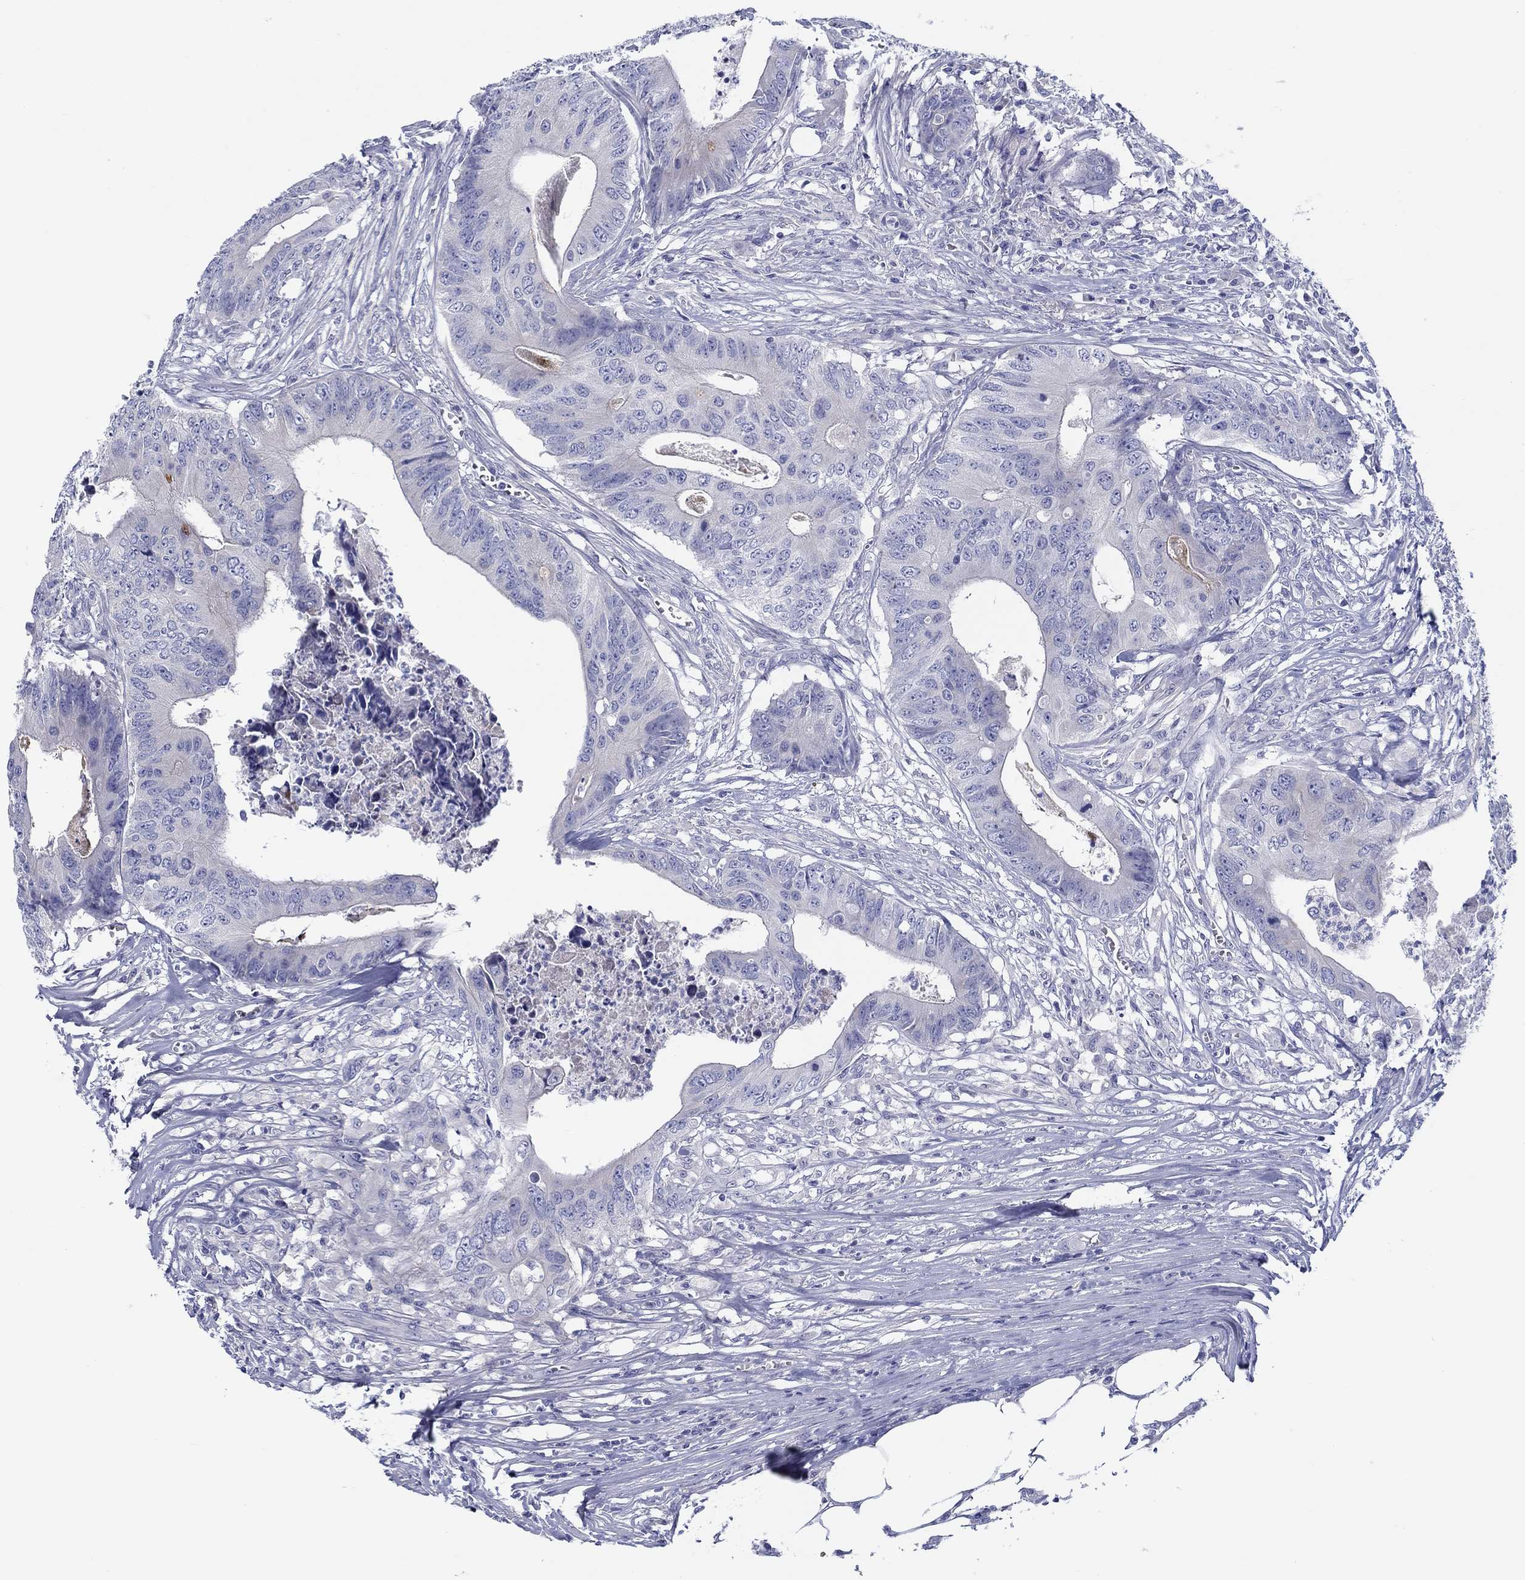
{"staining": {"intensity": "negative", "quantity": "none", "location": "none"}, "tissue": "colorectal cancer", "cell_type": "Tumor cells", "image_type": "cancer", "snomed": [{"axis": "morphology", "description": "Adenocarcinoma, NOS"}, {"axis": "topography", "description": "Colon"}], "caption": "The histopathology image shows no staining of tumor cells in adenocarcinoma (colorectal).", "gene": "HAPLN4", "patient": {"sex": "male", "age": 84}}